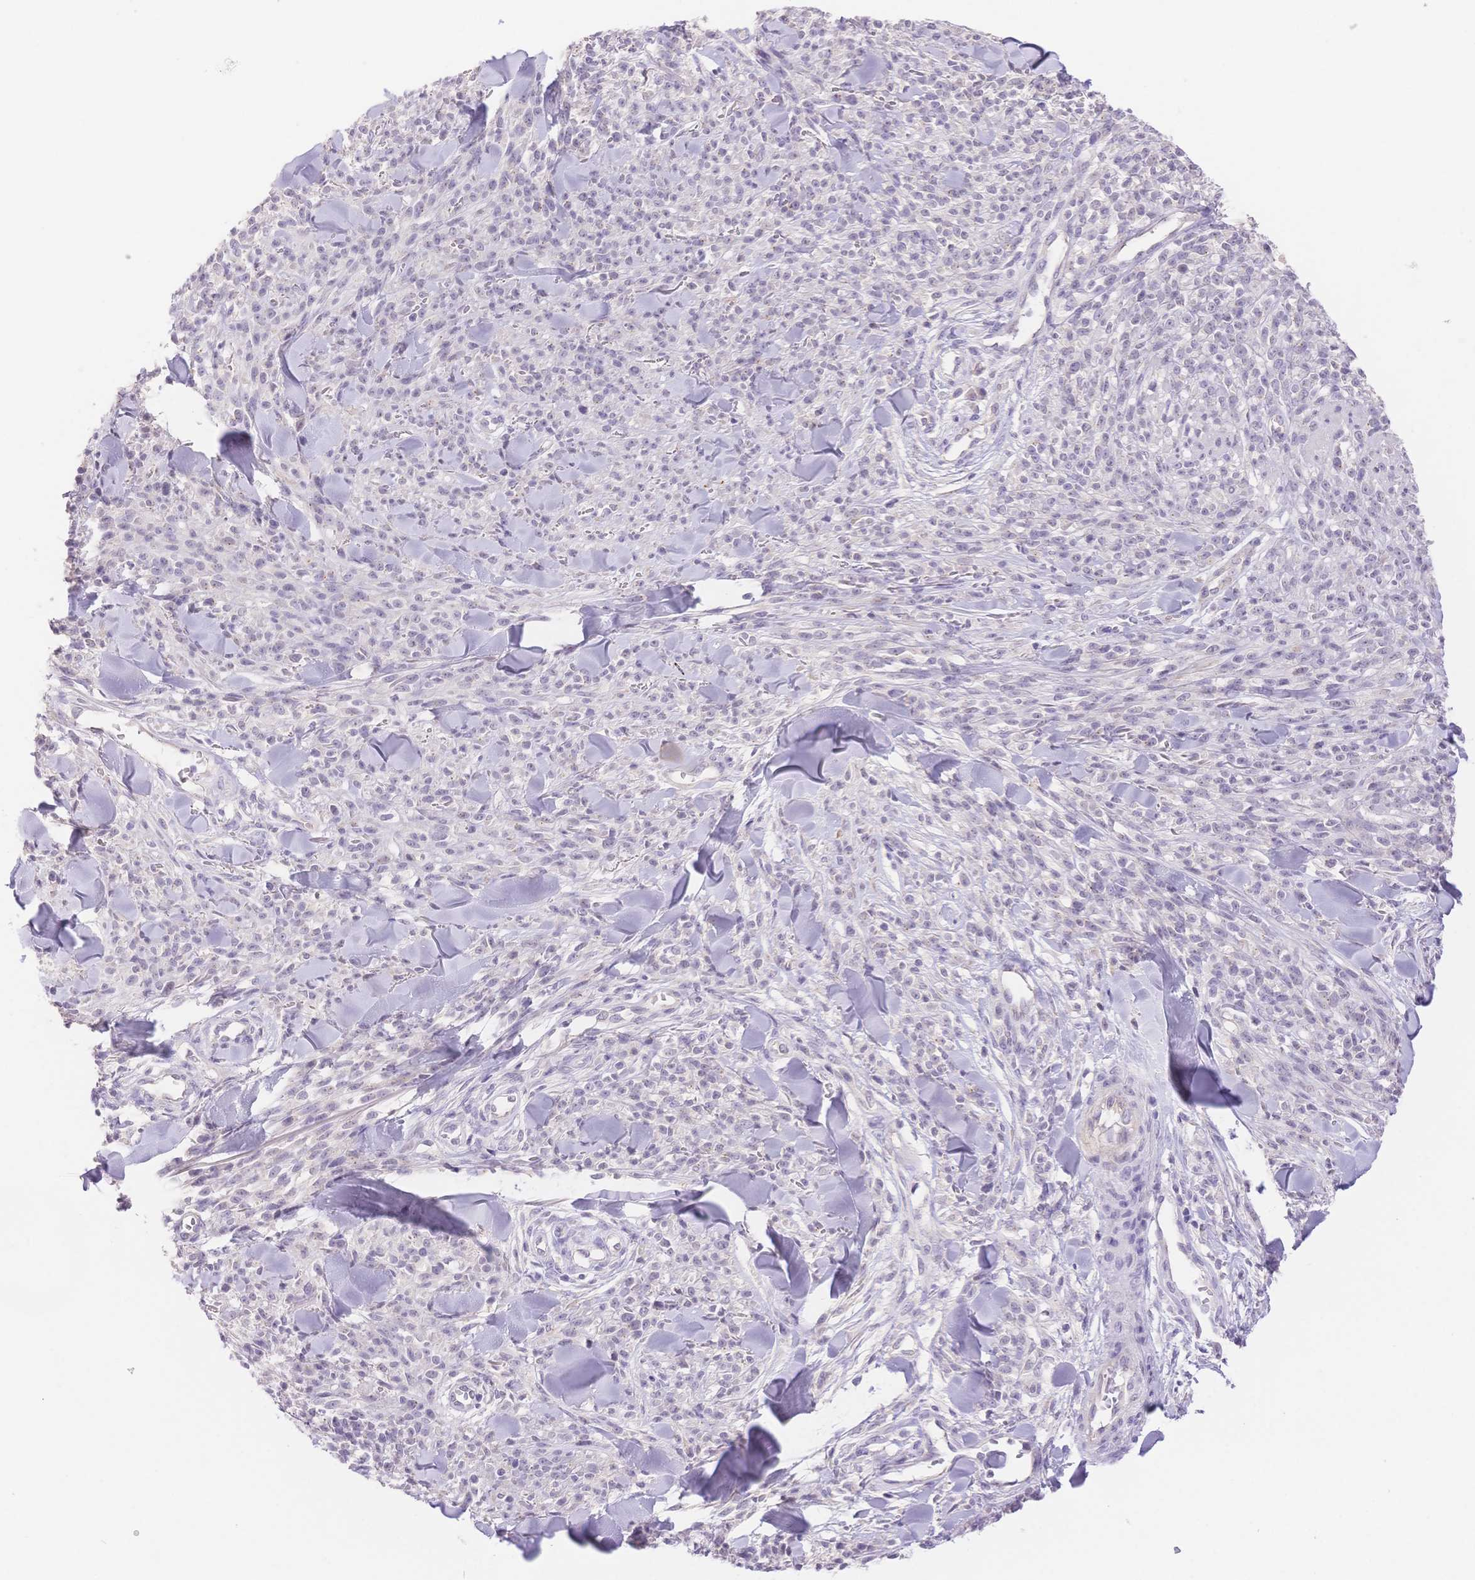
{"staining": {"intensity": "negative", "quantity": "none", "location": "none"}, "tissue": "melanoma", "cell_type": "Tumor cells", "image_type": "cancer", "snomed": [{"axis": "morphology", "description": "Malignant melanoma, NOS"}, {"axis": "topography", "description": "Skin"}, {"axis": "topography", "description": "Skin of trunk"}], "caption": "Malignant melanoma was stained to show a protein in brown. There is no significant positivity in tumor cells.", "gene": "MYOM1", "patient": {"sex": "male", "age": 74}}